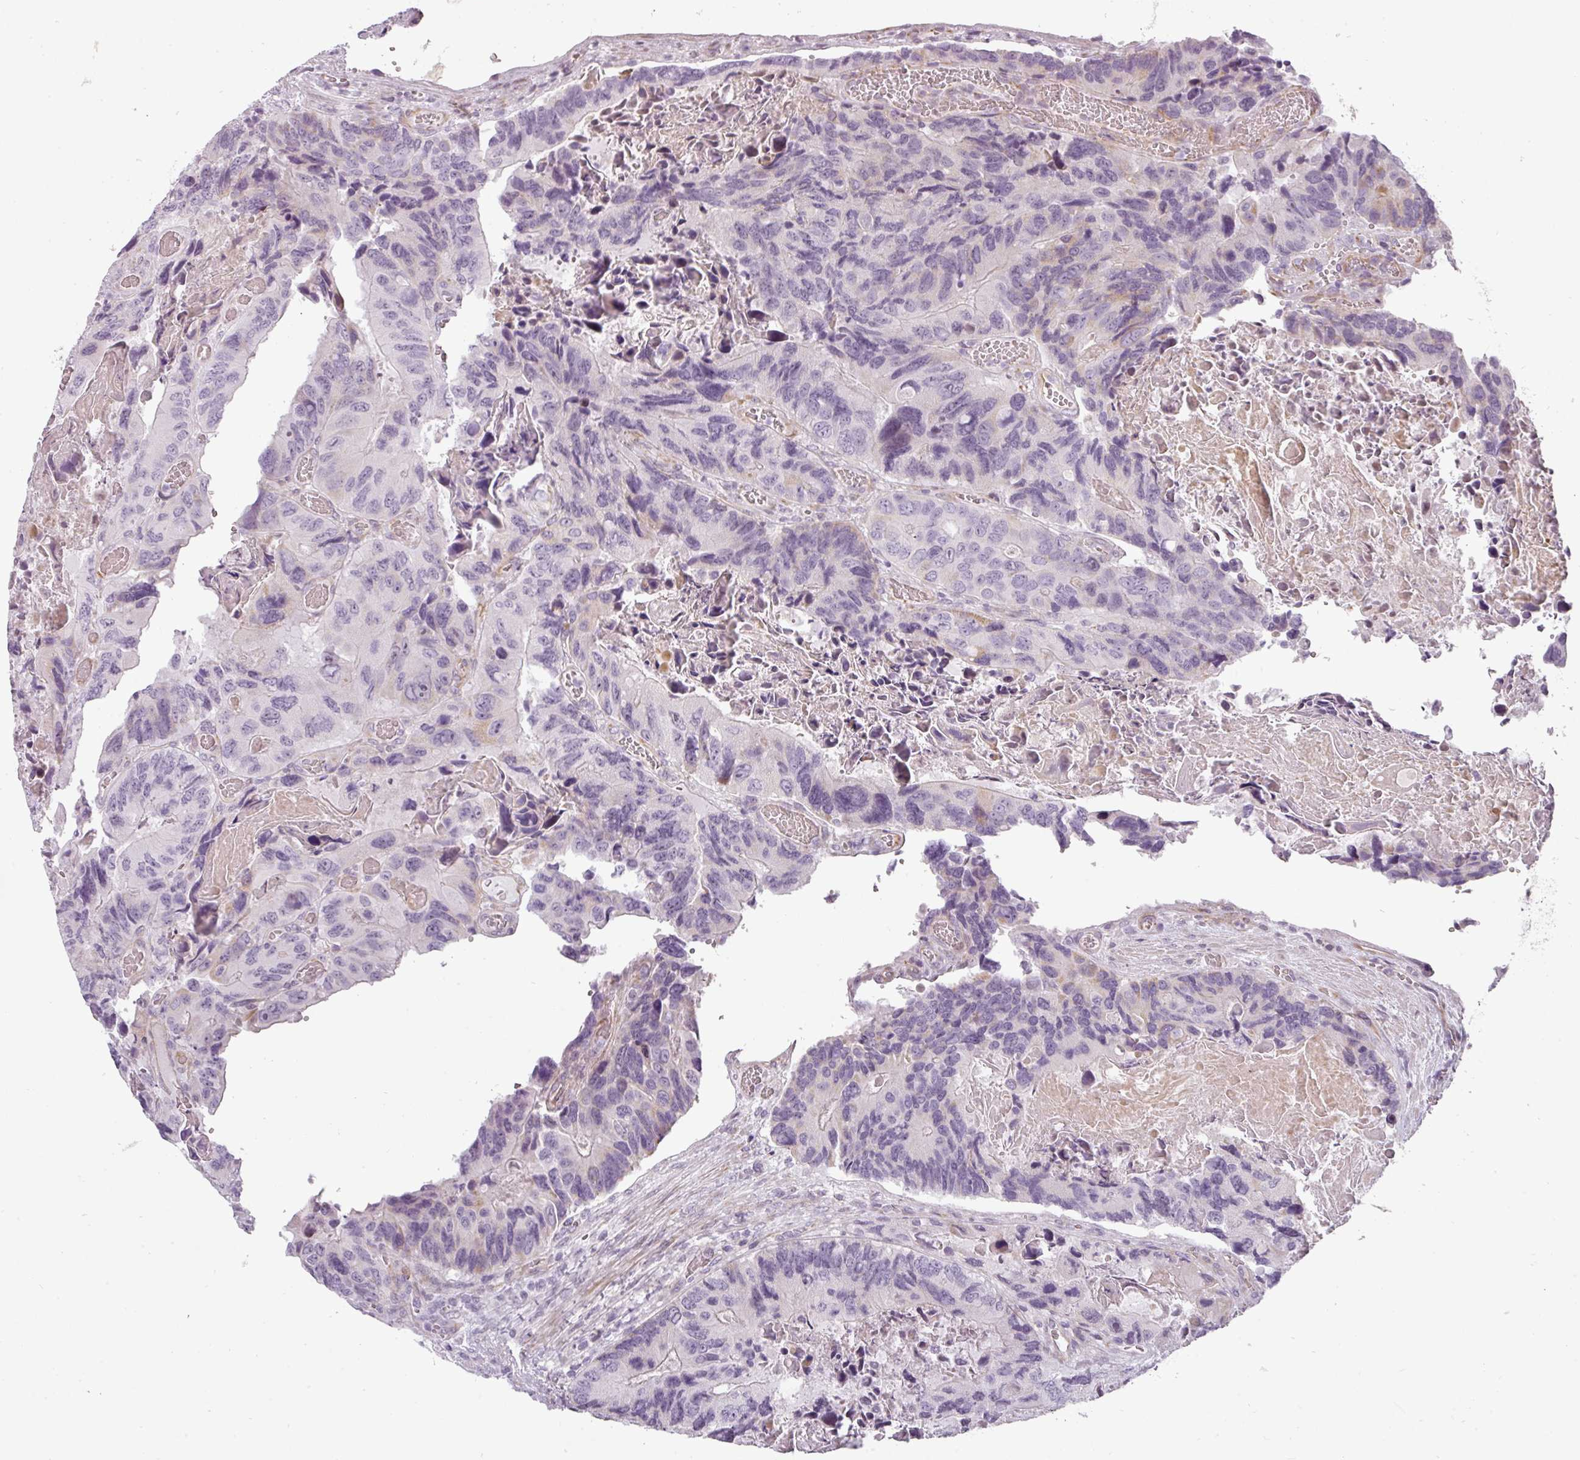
{"staining": {"intensity": "negative", "quantity": "none", "location": "none"}, "tissue": "colorectal cancer", "cell_type": "Tumor cells", "image_type": "cancer", "snomed": [{"axis": "morphology", "description": "Adenocarcinoma, NOS"}, {"axis": "topography", "description": "Colon"}], "caption": "An immunohistochemistry (IHC) photomicrograph of colorectal adenocarcinoma is shown. There is no staining in tumor cells of colorectal adenocarcinoma. (DAB (3,3'-diaminobenzidine) IHC, high magnification).", "gene": "CHRDL1", "patient": {"sex": "male", "age": 84}}